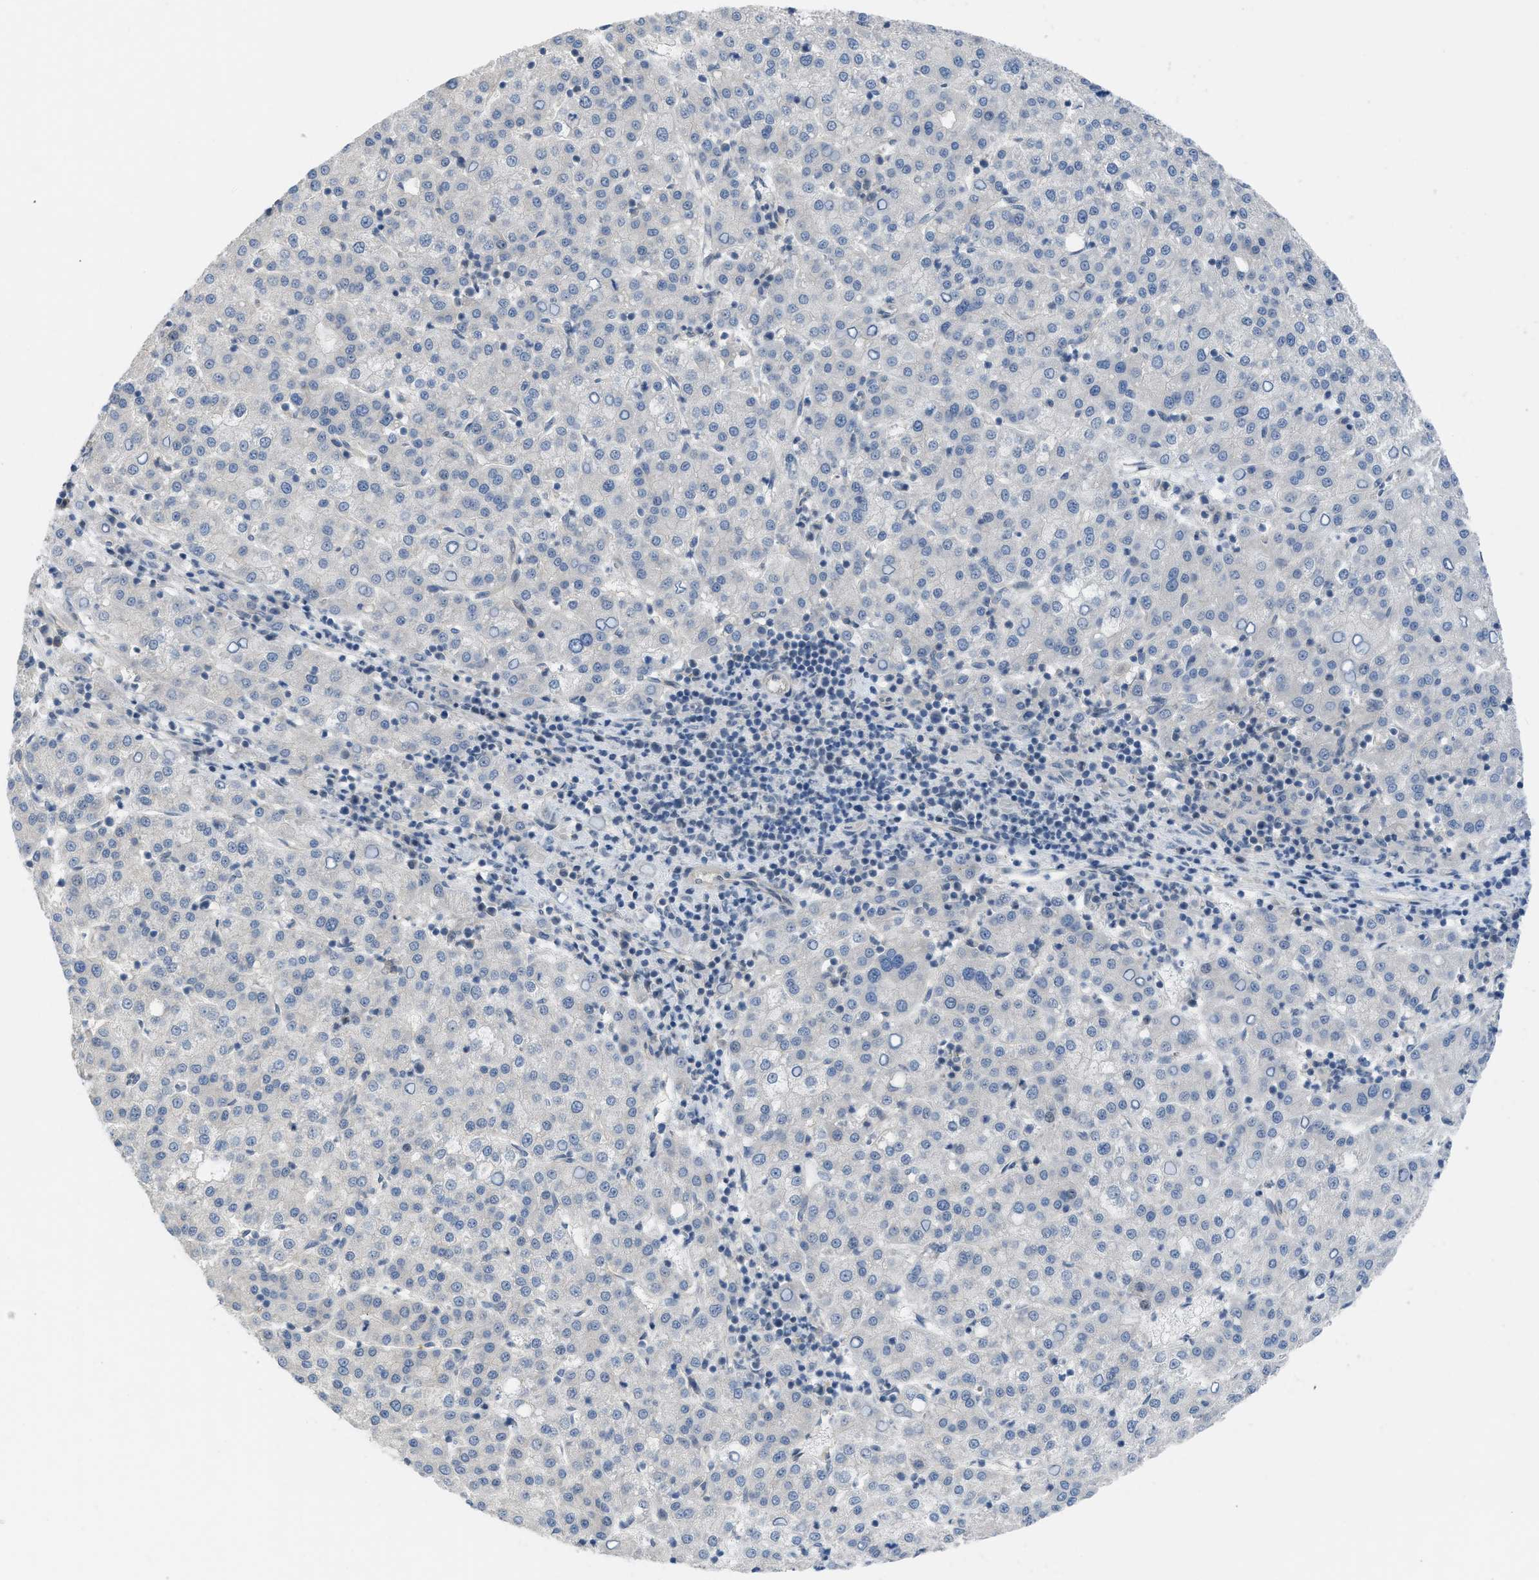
{"staining": {"intensity": "negative", "quantity": "none", "location": "none"}, "tissue": "liver cancer", "cell_type": "Tumor cells", "image_type": "cancer", "snomed": [{"axis": "morphology", "description": "Carcinoma, Hepatocellular, NOS"}, {"axis": "topography", "description": "Liver"}], "caption": "Human liver hepatocellular carcinoma stained for a protein using immunohistochemistry shows no expression in tumor cells.", "gene": "TNFAIP1", "patient": {"sex": "female", "age": 58}}